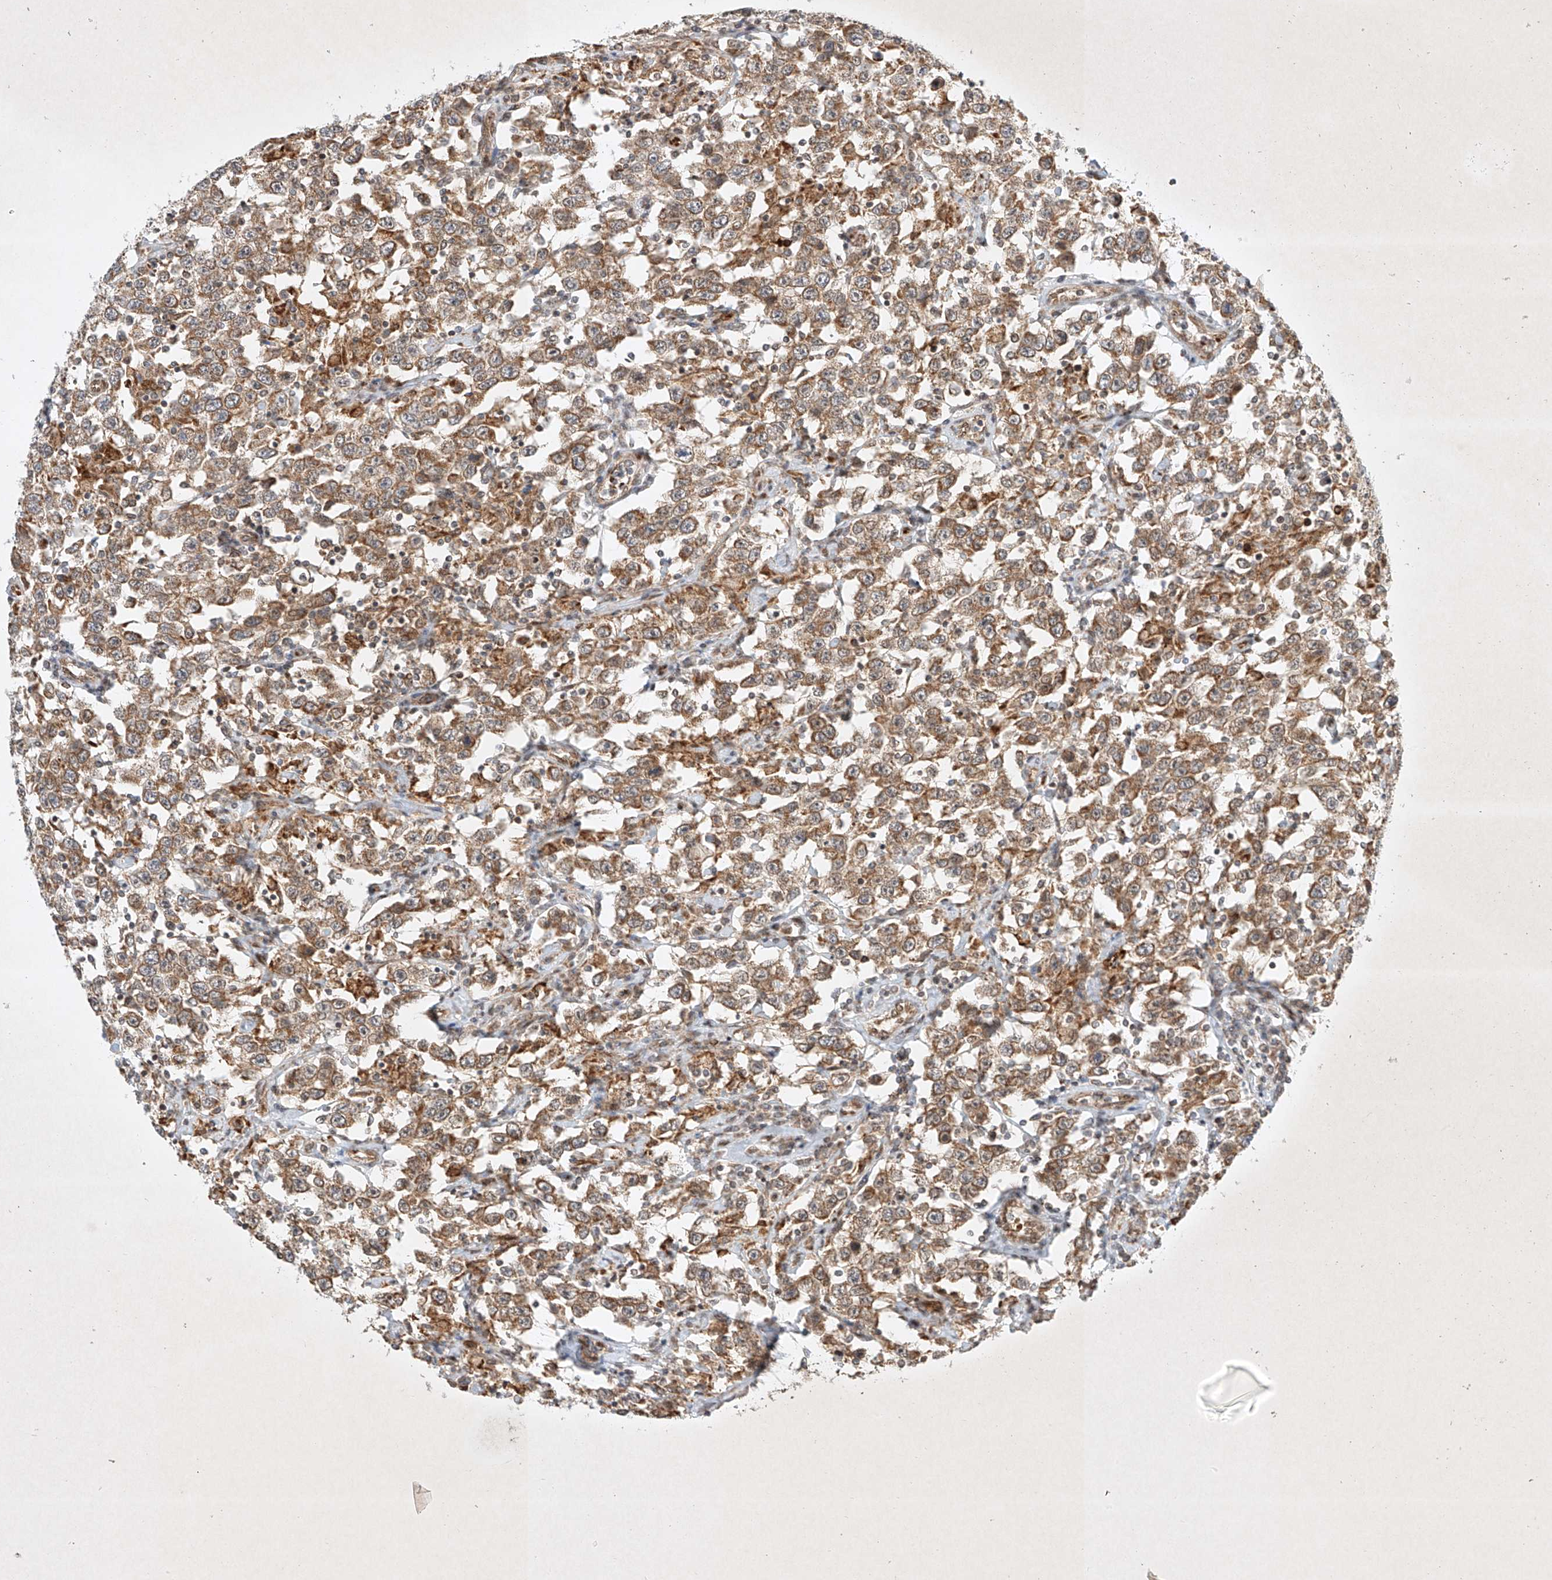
{"staining": {"intensity": "moderate", "quantity": ">75%", "location": "cytoplasmic/membranous"}, "tissue": "testis cancer", "cell_type": "Tumor cells", "image_type": "cancer", "snomed": [{"axis": "morphology", "description": "Seminoma, NOS"}, {"axis": "topography", "description": "Testis"}], "caption": "Protein expression analysis of human testis cancer reveals moderate cytoplasmic/membranous expression in about >75% of tumor cells. (DAB (3,3'-diaminobenzidine) IHC, brown staining for protein, blue staining for nuclei).", "gene": "EPG5", "patient": {"sex": "male", "age": 41}}